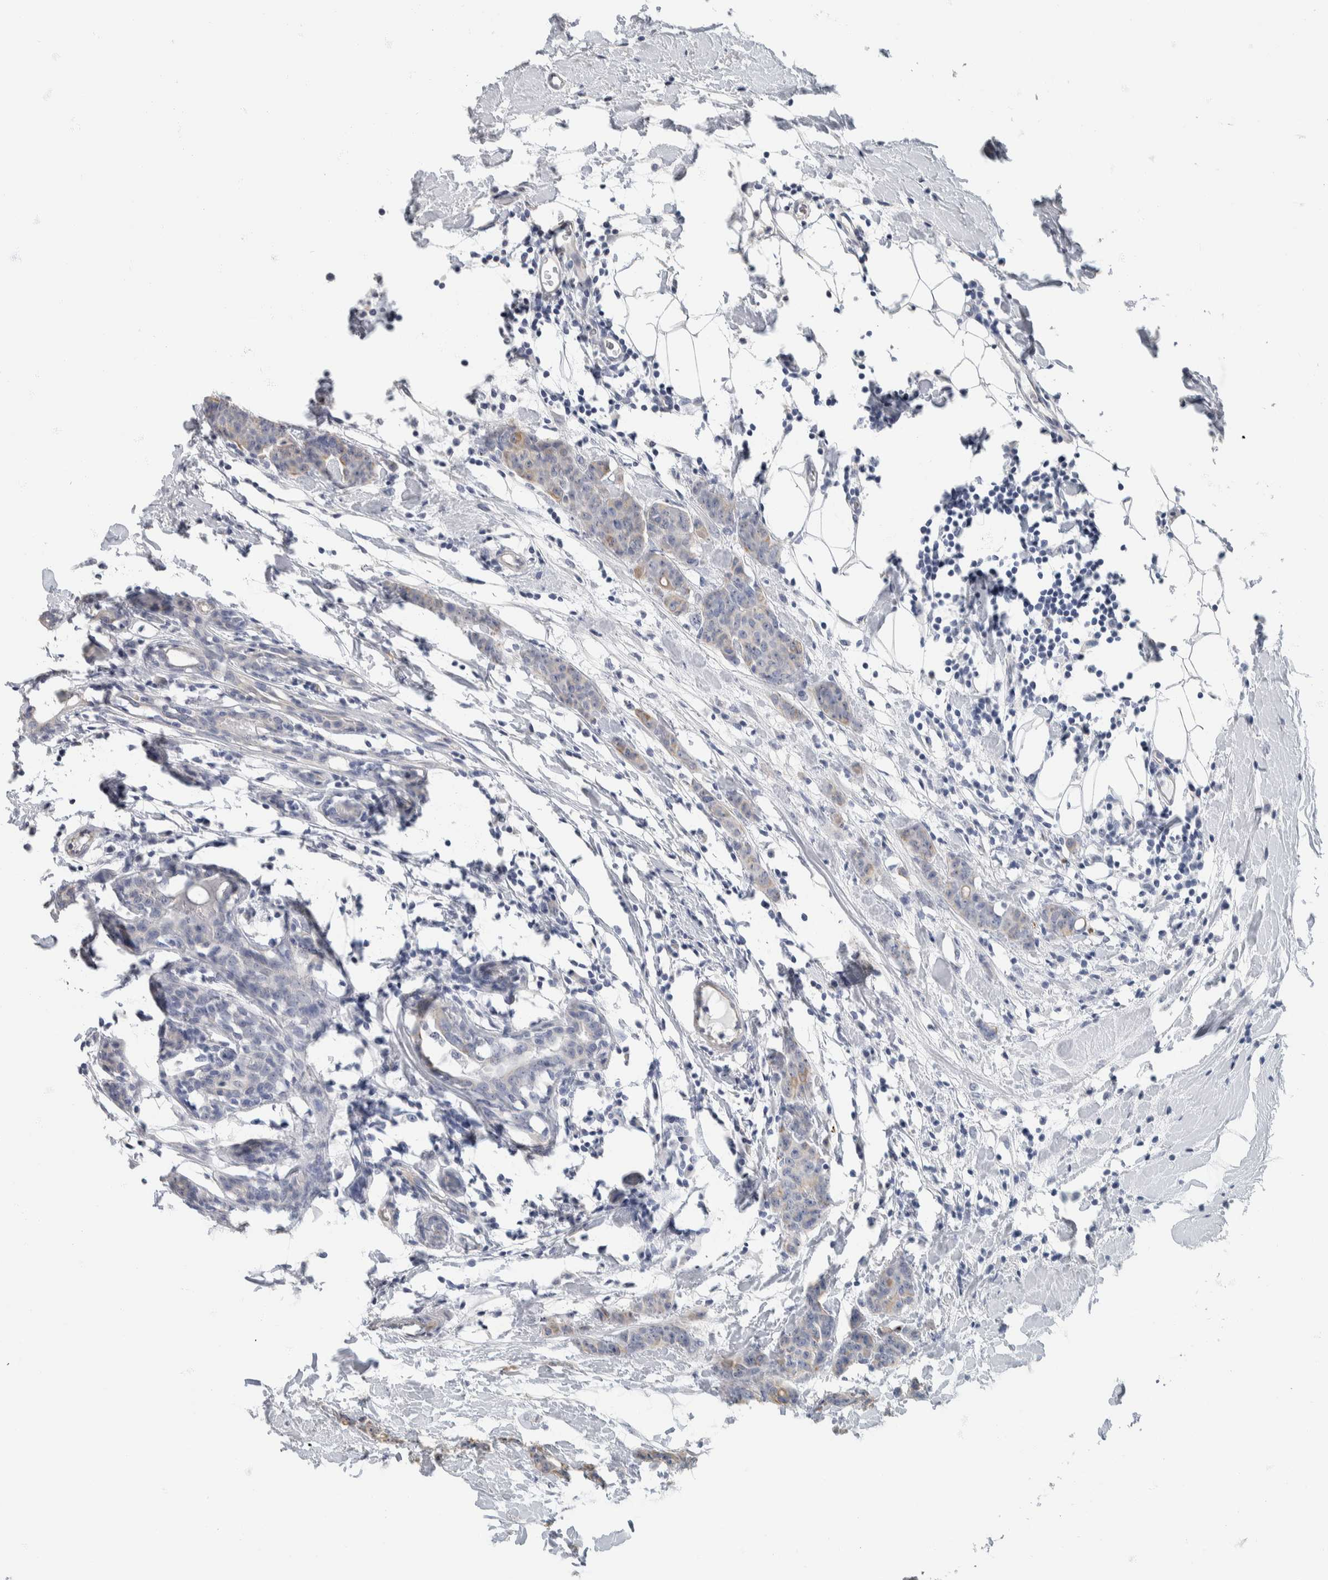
{"staining": {"intensity": "weak", "quantity": "<25%", "location": "cytoplasmic/membranous"}, "tissue": "breast cancer", "cell_type": "Tumor cells", "image_type": "cancer", "snomed": [{"axis": "morphology", "description": "Normal tissue, NOS"}, {"axis": "morphology", "description": "Duct carcinoma"}, {"axis": "topography", "description": "Breast"}], "caption": "Image shows no significant protein expression in tumor cells of breast cancer (intraductal carcinoma). Nuclei are stained in blue.", "gene": "NEFM", "patient": {"sex": "female", "age": 40}}